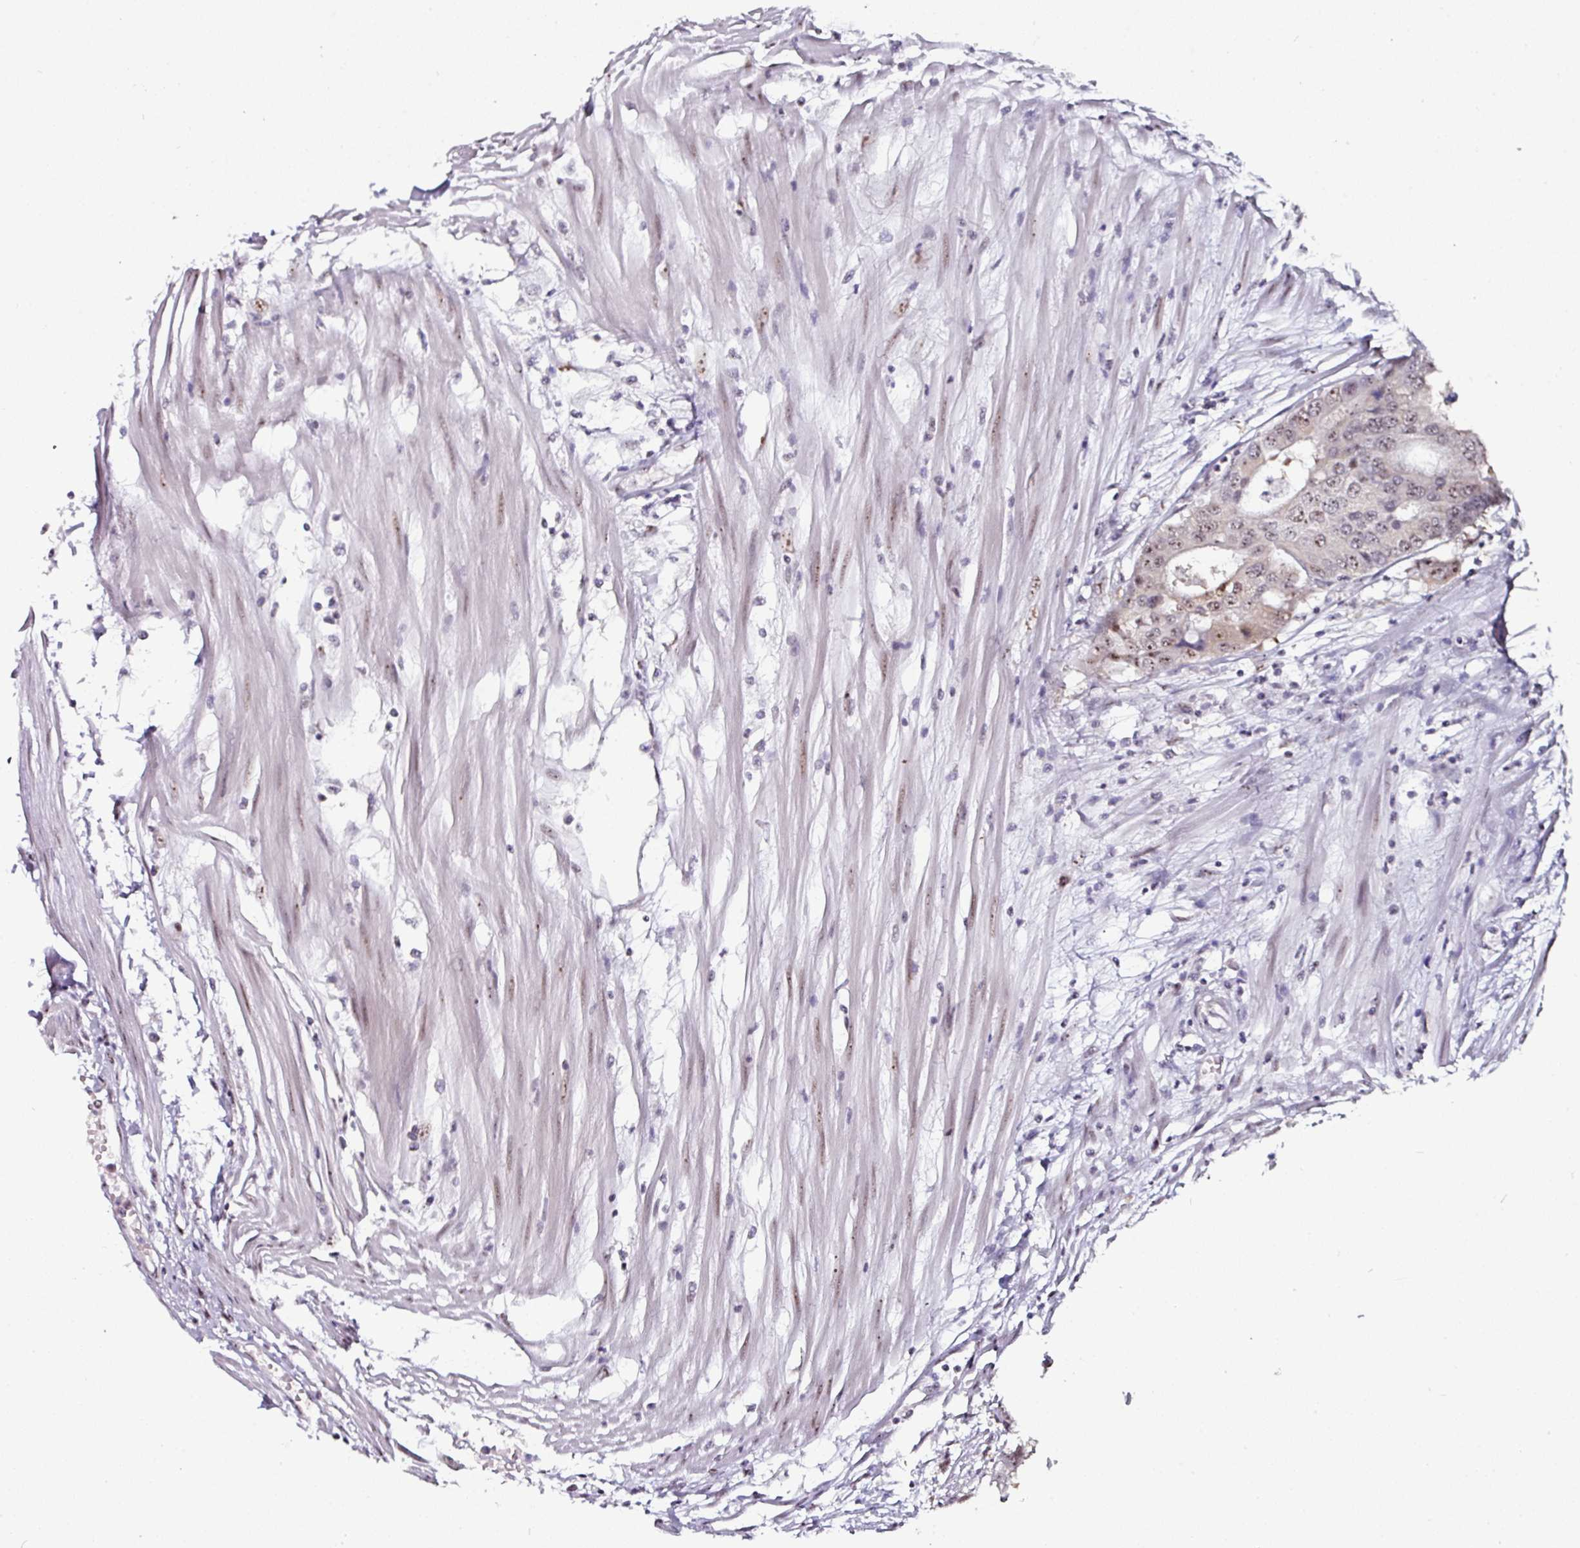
{"staining": {"intensity": "weak", "quantity": ">75%", "location": "nuclear"}, "tissue": "colorectal cancer", "cell_type": "Tumor cells", "image_type": "cancer", "snomed": [{"axis": "morphology", "description": "Adenocarcinoma, NOS"}, {"axis": "topography", "description": "Colon"}], "caption": "Approximately >75% of tumor cells in adenocarcinoma (colorectal) reveal weak nuclear protein positivity as visualized by brown immunohistochemical staining.", "gene": "NACC2", "patient": {"sex": "male", "age": 77}}